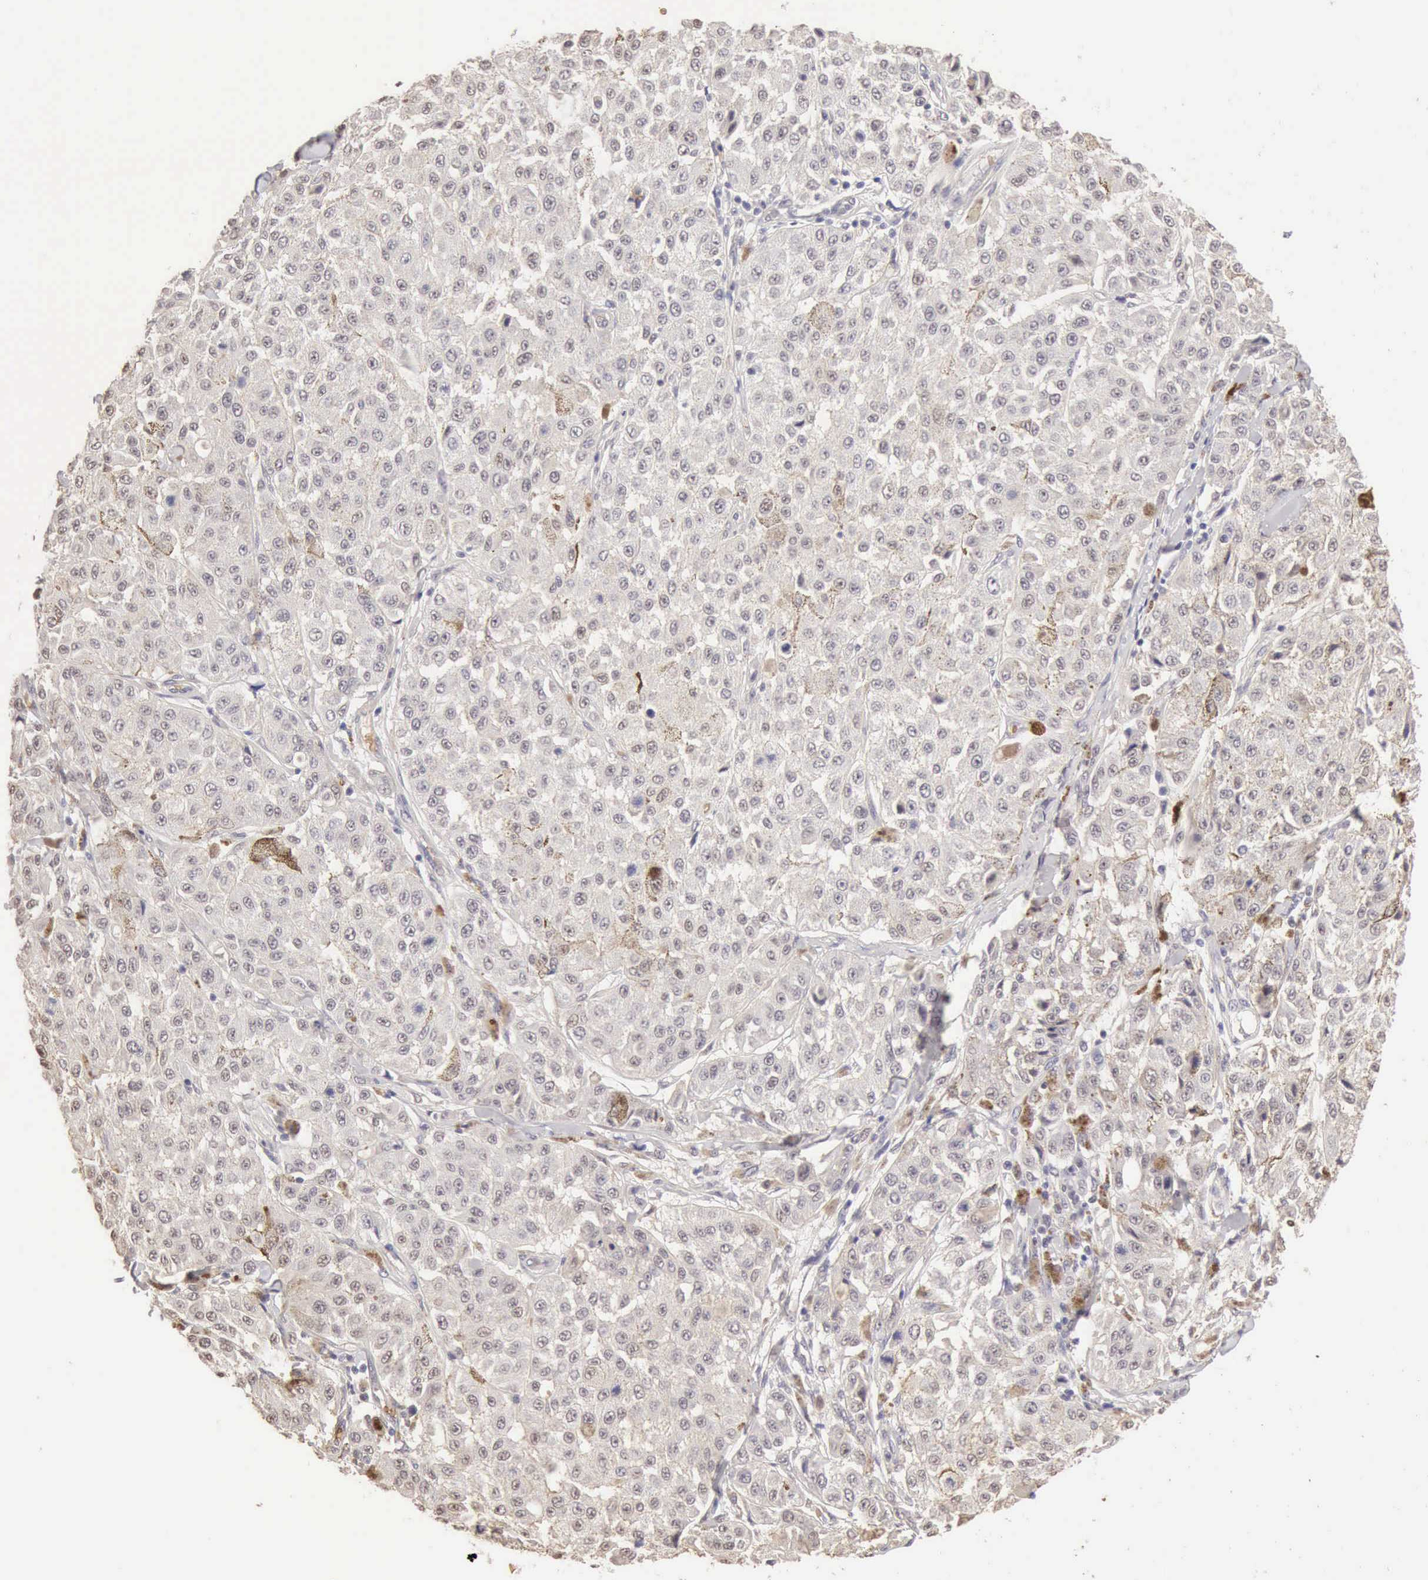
{"staining": {"intensity": "negative", "quantity": "none", "location": "none"}, "tissue": "melanoma", "cell_type": "Tumor cells", "image_type": "cancer", "snomed": [{"axis": "morphology", "description": "Malignant melanoma, NOS"}, {"axis": "topography", "description": "Skin"}], "caption": "Melanoma was stained to show a protein in brown. There is no significant staining in tumor cells.", "gene": "CFI", "patient": {"sex": "female", "age": 64}}